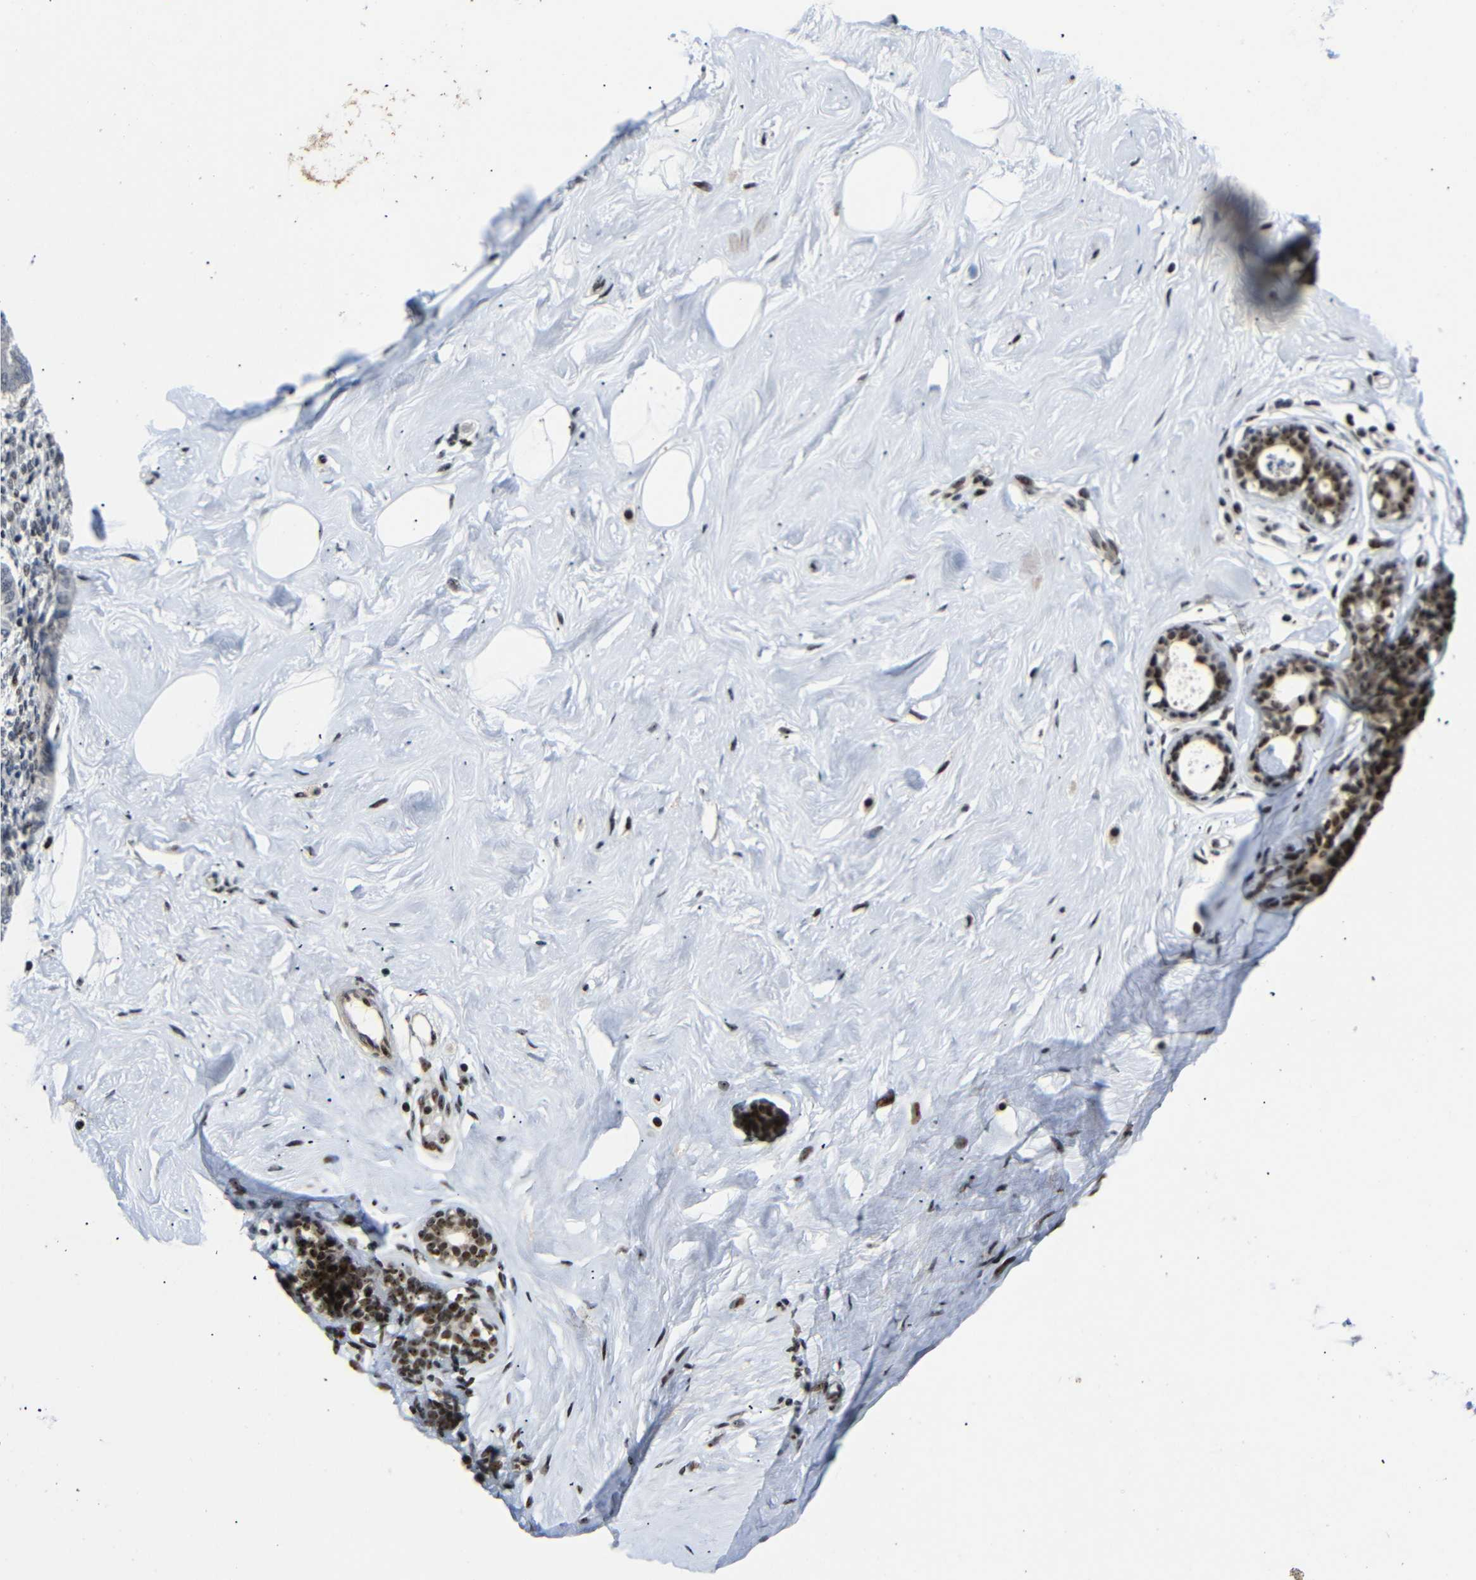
{"staining": {"intensity": "moderate", "quantity": ">75%", "location": "nuclear"}, "tissue": "breast", "cell_type": "Adipocytes", "image_type": "normal", "snomed": [{"axis": "morphology", "description": "Normal tissue, NOS"}, {"axis": "topography", "description": "Breast"}], "caption": "The image demonstrates a brown stain indicating the presence of a protein in the nuclear of adipocytes in breast. Using DAB (3,3'-diaminobenzidine) (brown) and hematoxylin (blue) stains, captured at high magnification using brightfield microscopy.", "gene": "SETDB2", "patient": {"sex": "female", "age": 23}}